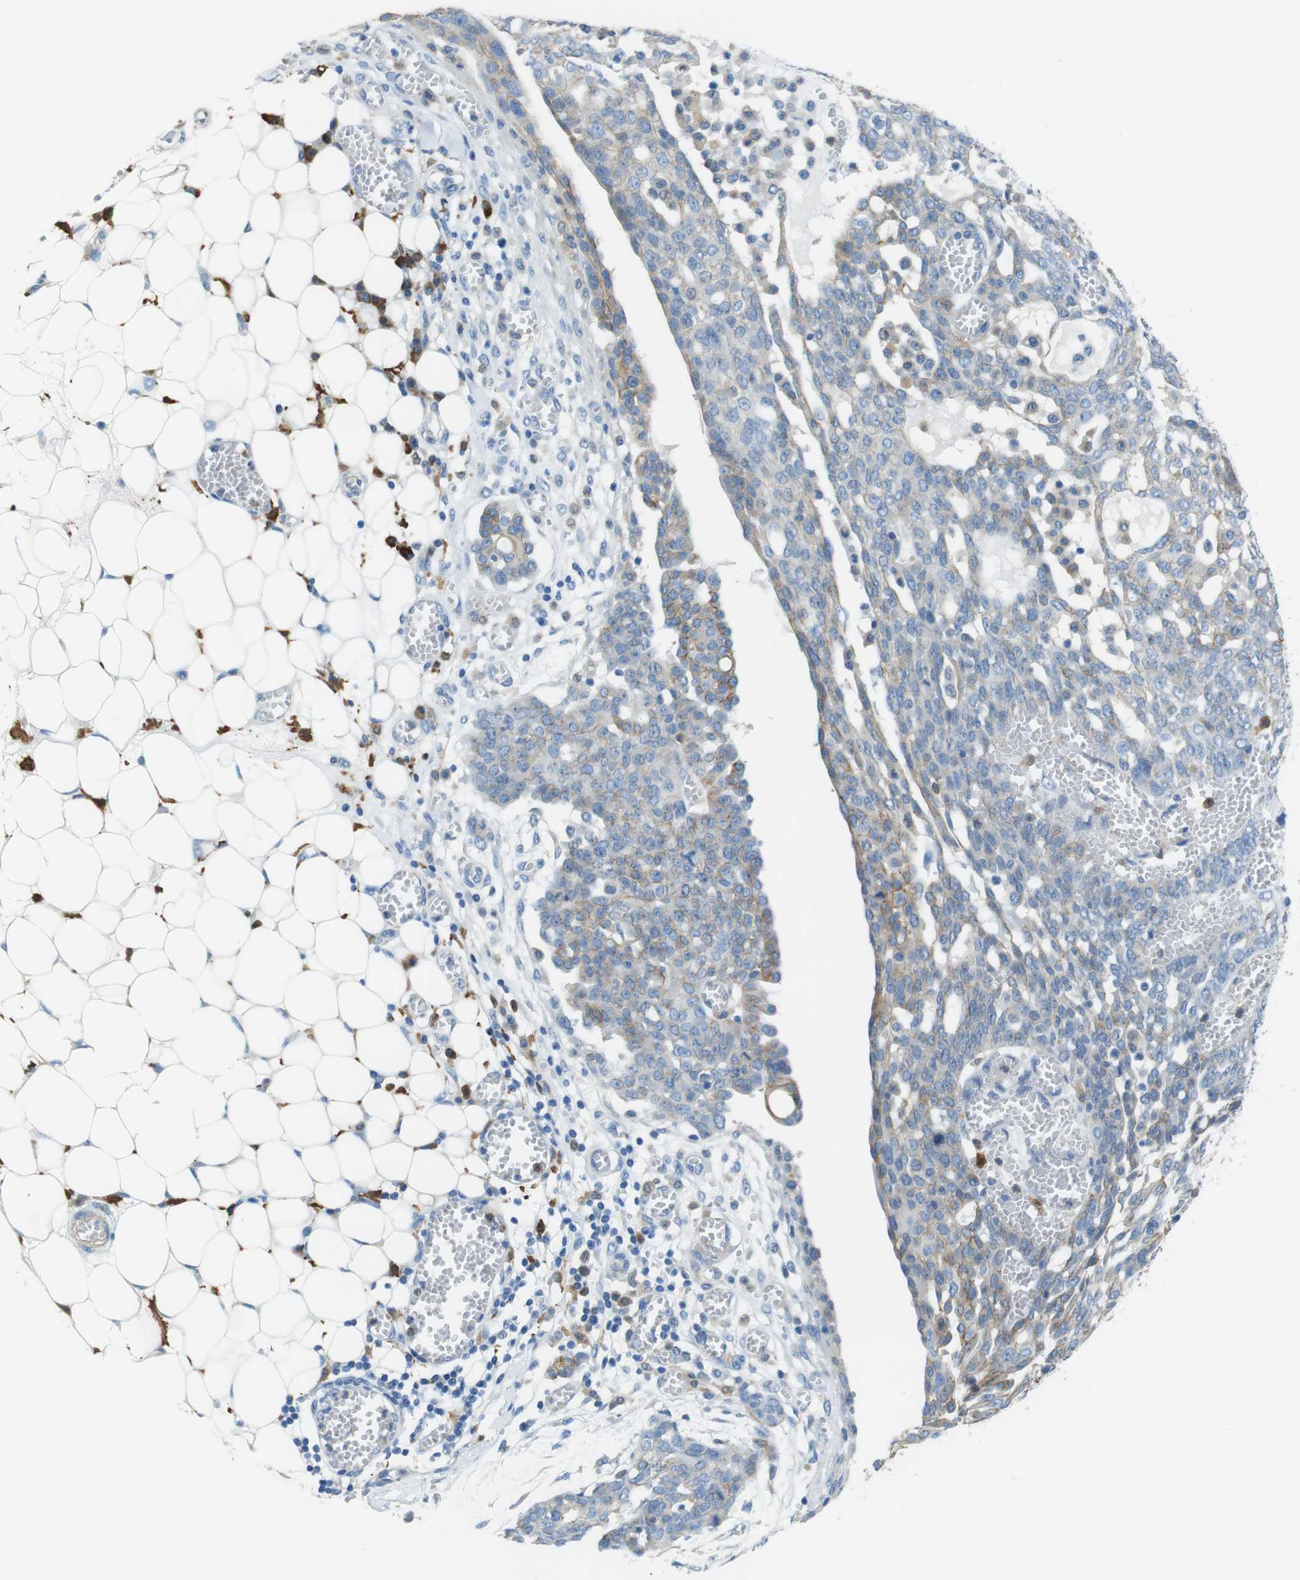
{"staining": {"intensity": "moderate", "quantity": "25%-75%", "location": "cytoplasmic/membranous"}, "tissue": "ovarian cancer", "cell_type": "Tumor cells", "image_type": "cancer", "snomed": [{"axis": "morphology", "description": "Cystadenocarcinoma, serous, NOS"}, {"axis": "topography", "description": "Soft tissue"}, {"axis": "topography", "description": "Ovary"}], "caption": "An immunohistochemistry (IHC) micrograph of neoplastic tissue is shown. Protein staining in brown shows moderate cytoplasmic/membranous positivity in ovarian serous cystadenocarcinoma within tumor cells.", "gene": "CLMN", "patient": {"sex": "female", "age": 57}}